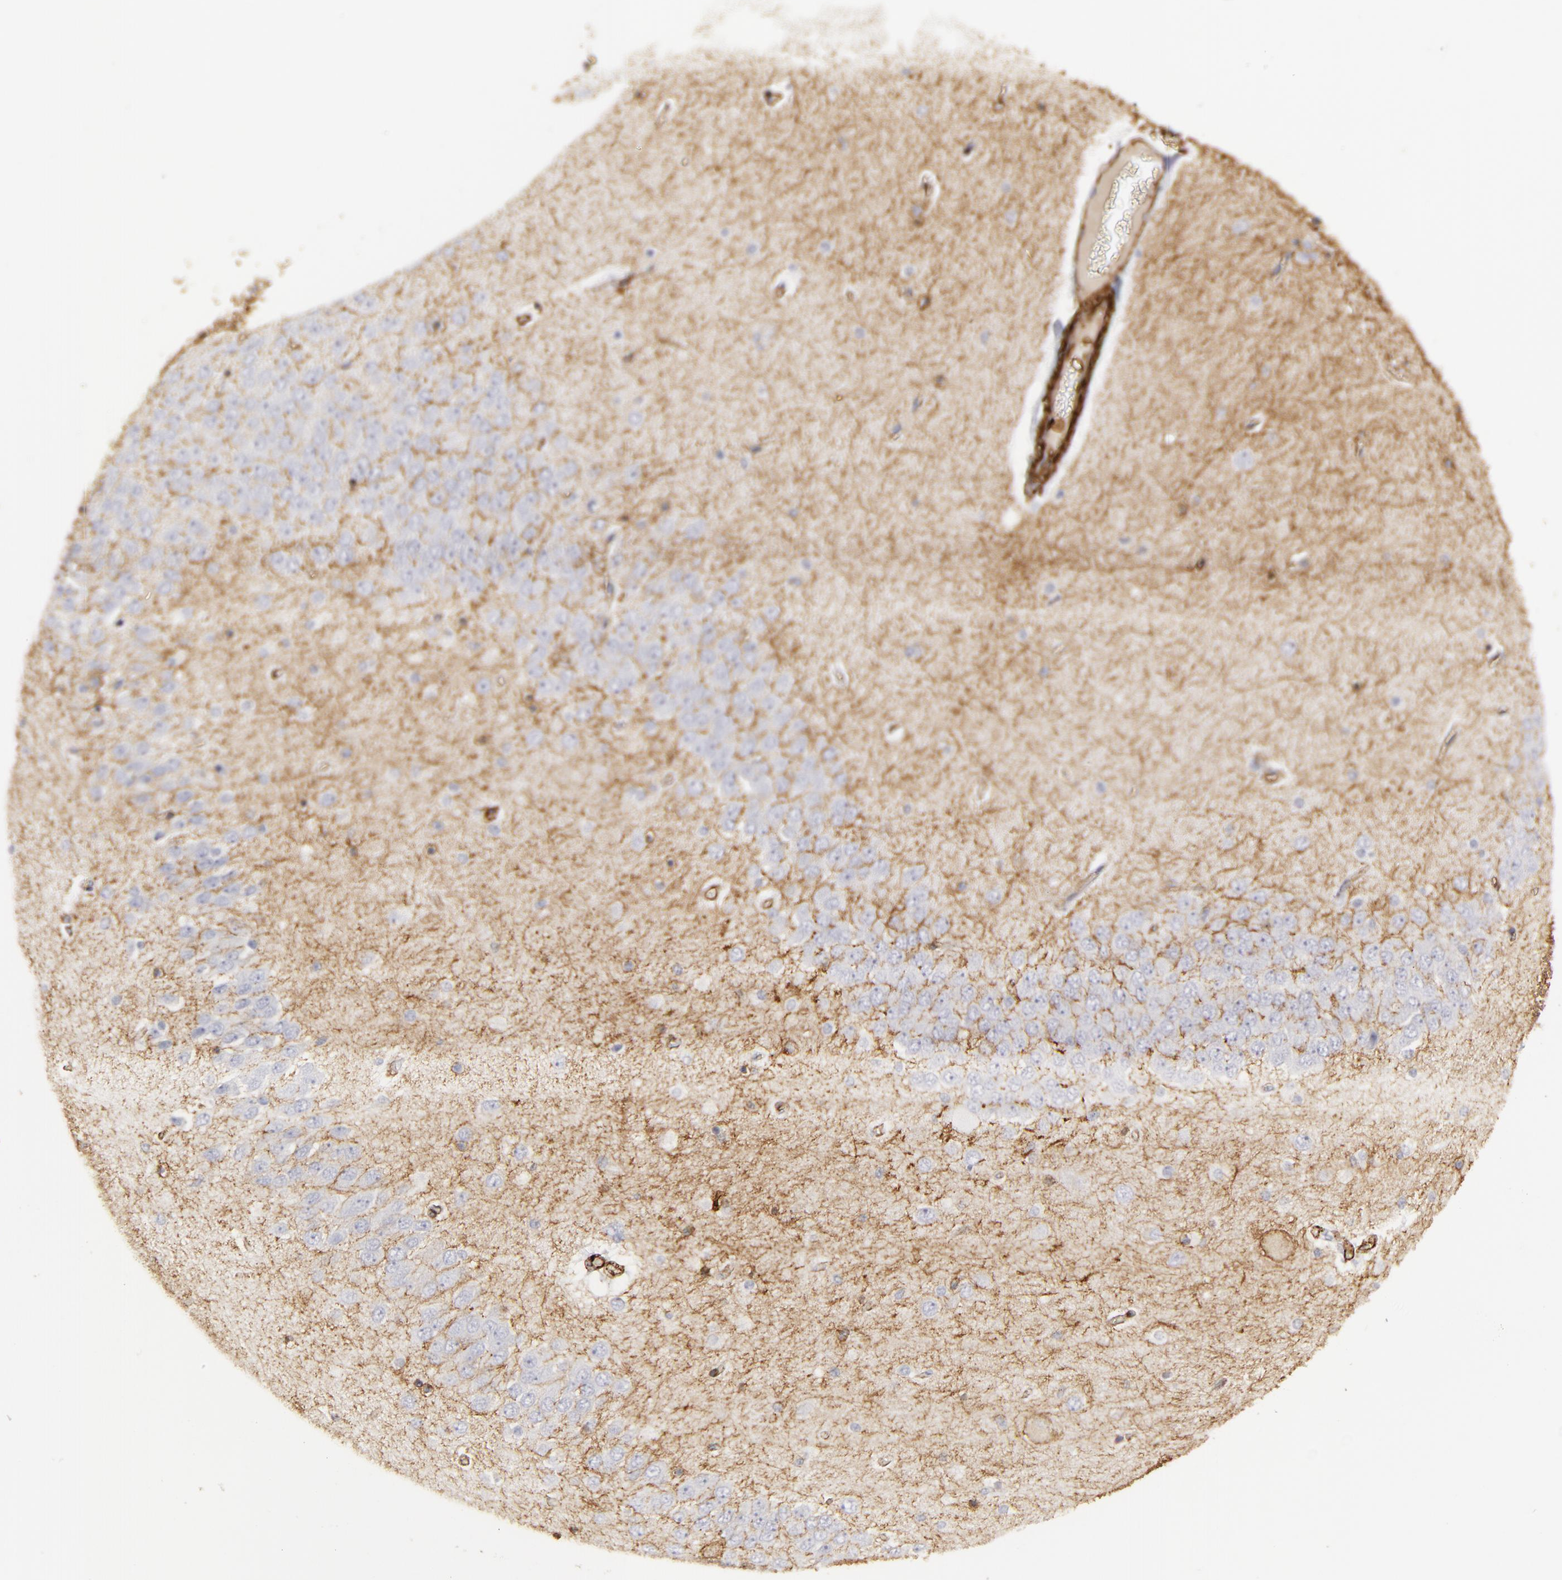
{"staining": {"intensity": "negative", "quantity": "none", "location": "none"}, "tissue": "hippocampus", "cell_type": "Glial cells", "image_type": "normal", "snomed": [{"axis": "morphology", "description": "Normal tissue, NOS"}, {"axis": "topography", "description": "Hippocampus"}], "caption": "Immunohistochemistry photomicrograph of normal hippocampus: hippocampus stained with DAB demonstrates no significant protein staining in glial cells. (Stains: DAB (3,3'-diaminobenzidine) immunohistochemistry with hematoxylin counter stain, Microscopy: brightfield microscopy at high magnification).", "gene": "MCAM", "patient": {"sex": "female", "age": 54}}